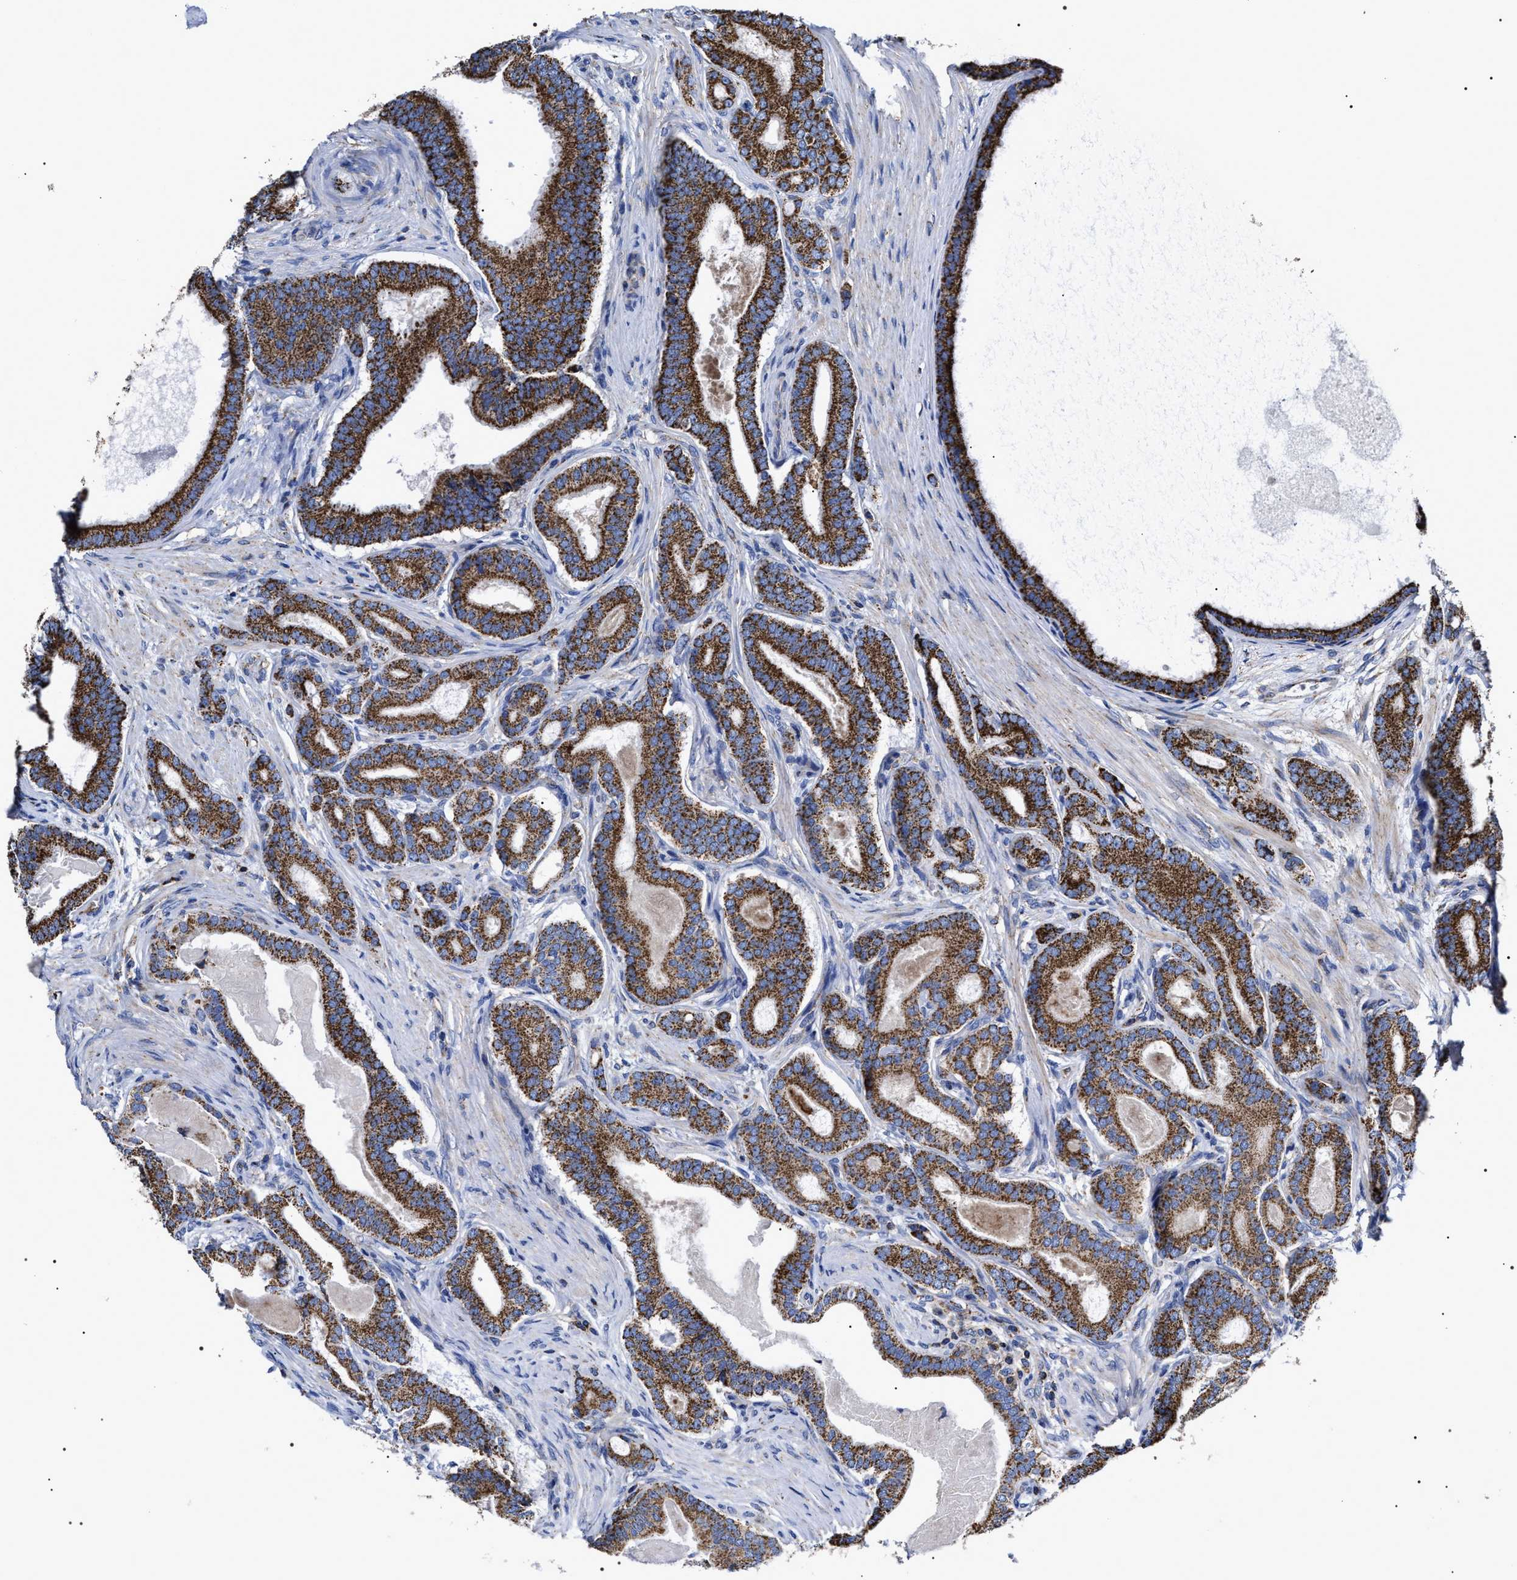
{"staining": {"intensity": "strong", "quantity": ">75%", "location": "cytoplasmic/membranous"}, "tissue": "prostate cancer", "cell_type": "Tumor cells", "image_type": "cancer", "snomed": [{"axis": "morphology", "description": "Adenocarcinoma, High grade"}, {"axis": "topography", "description": "Prostate"}], "caption": "High-grade adenocarcinoma (prostate) was stained to show a protein in brown. There is high levels of strong cytoplasmic/membranous expression in approximately >75% of tumor cells.", "gene": "COG5", "patient": {"sex": "male", "age": 60}}